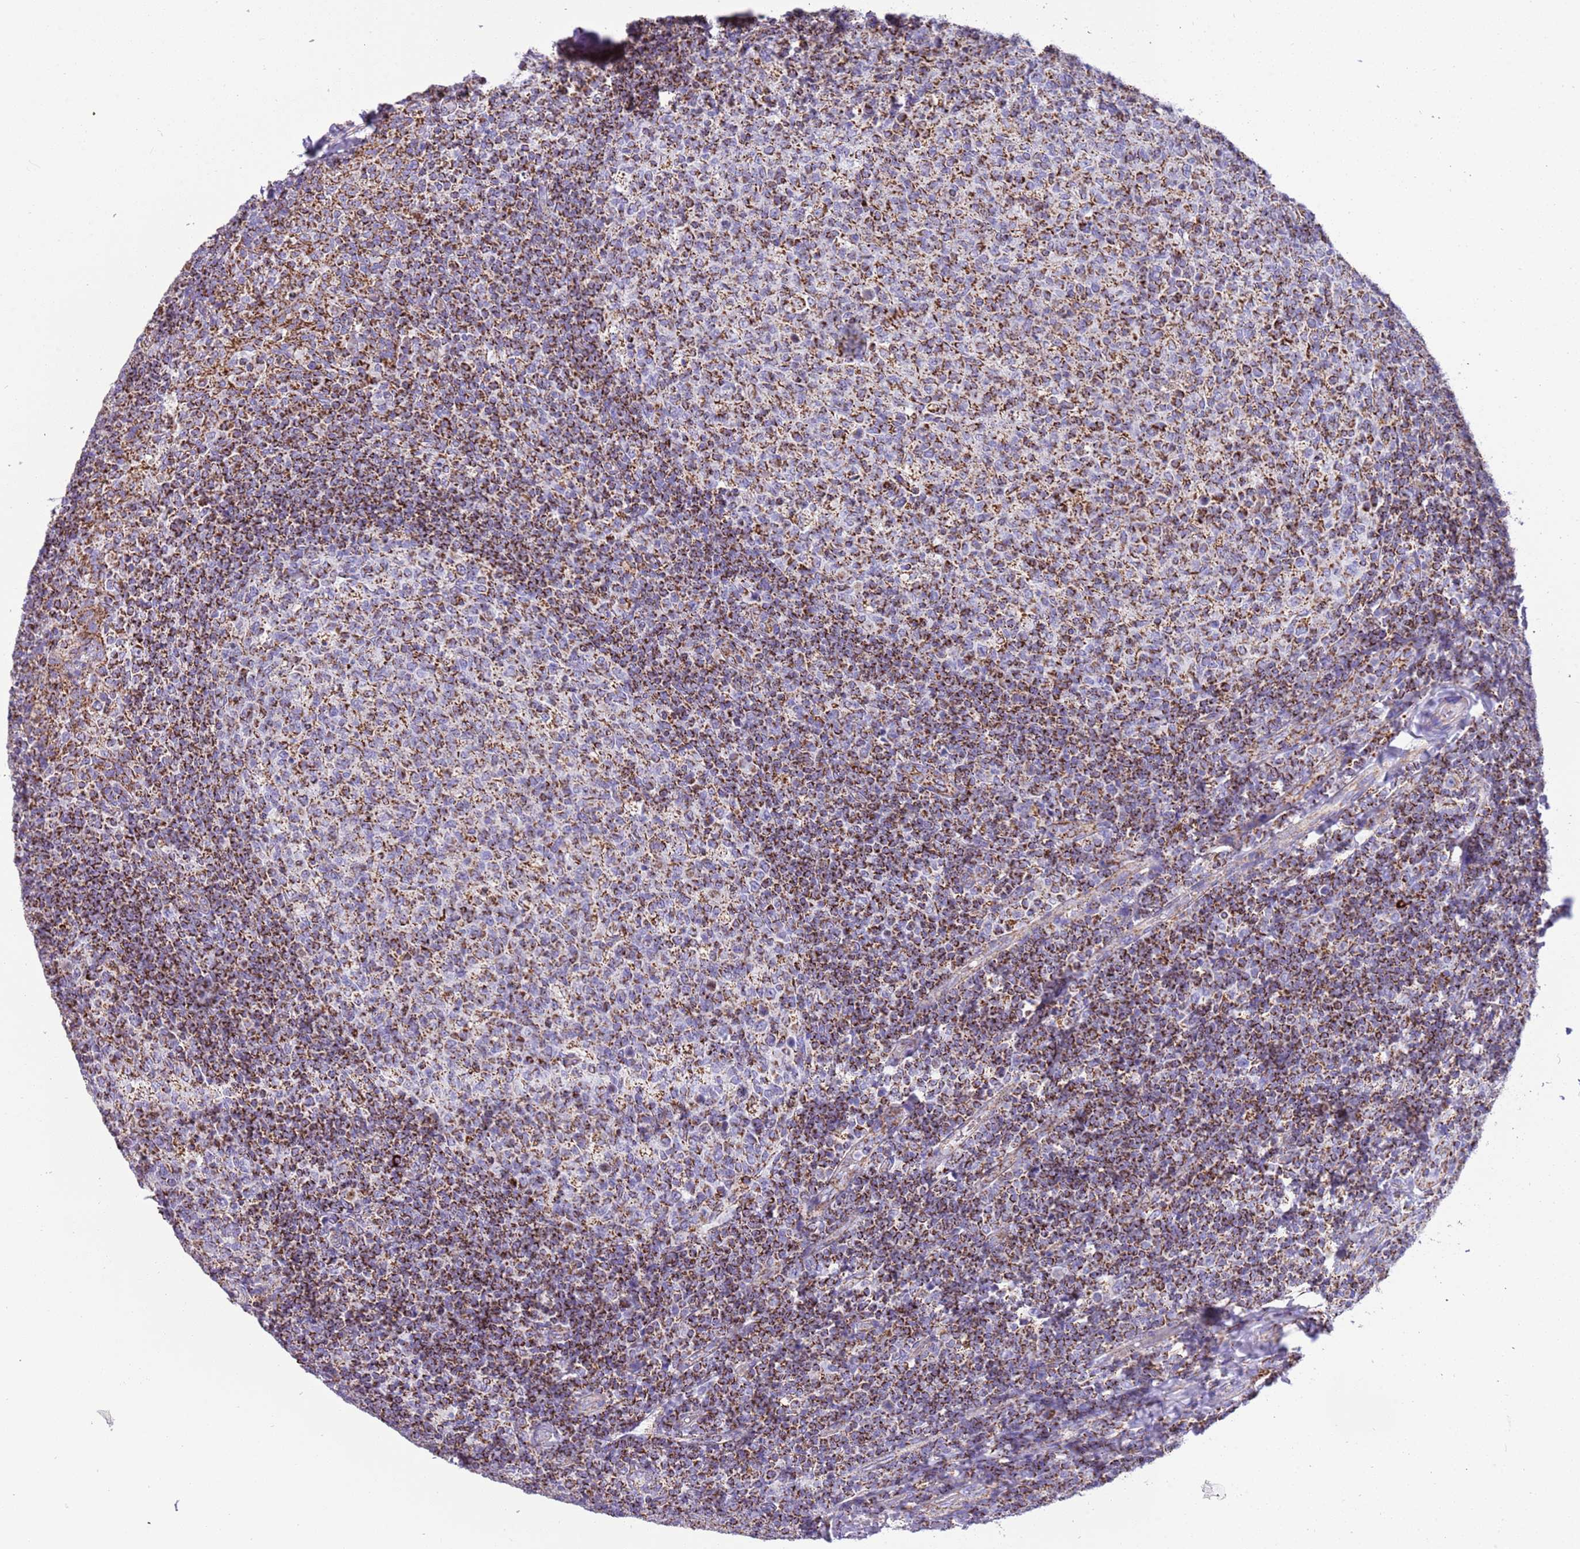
{"staining": {"intensity": "moderate", "quantity": ">75%", "location": "cytoplasmic/membranous"}, "tissue": "tonsil", "cell_type": "Germinal center cells", "image_type": "normal", "snomed": [{"axis": "morphology", "description": "Normal tissue, NOS"}, {"axis": "topography", "description": "Tonsil"}], "caption": "This histopathology image exhibits benign tonsil stained with immunohistochemistry (IHC) to label a protein in brown. The cytoplasmic/membranous of germinal center cells show moderate positivity for the protein. Nuclei are counter-stained blue.", "gene": "SUCLG2", "patient": {"sex": "female", "age": 19}}